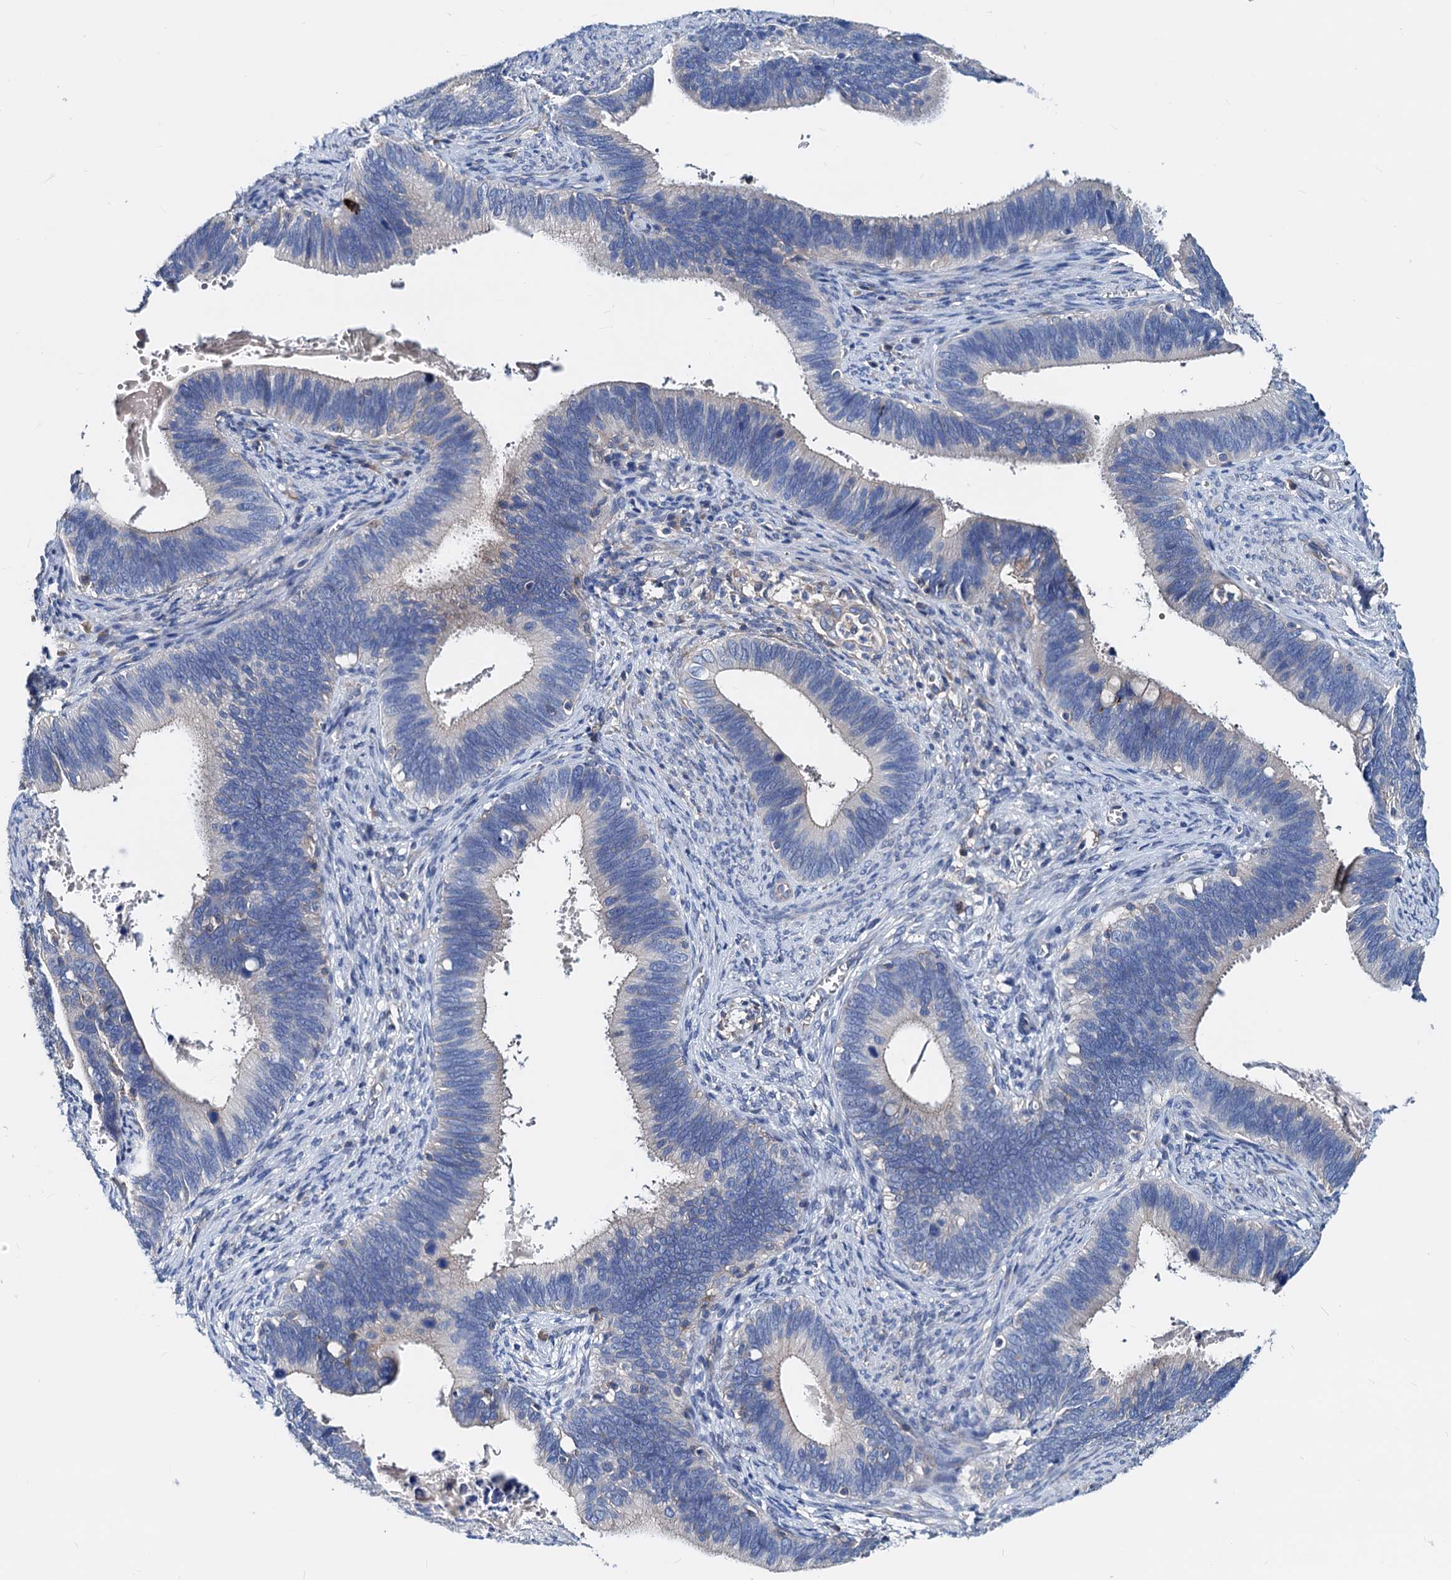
{"staining": {"intensity": "weak", "quantity": "<25%", "location": "cytoplasmic/membranous"}, "tissue": "cervical cancer", "cell_type": "Tumor cells", "image_type": "cancer", "snomed": [{"axis": "morphology", "description": "Adenocarcinoma, NOS"}, {"axis": "topography", "description": "Cervix"}], "caption": "This is an IHC photomicrograph of human cervical cancer (adenocarcinoma). There is no positivity in tumor cells.", "gene": "GCOM1", "patient": {"sex": "female", "age": 42}}